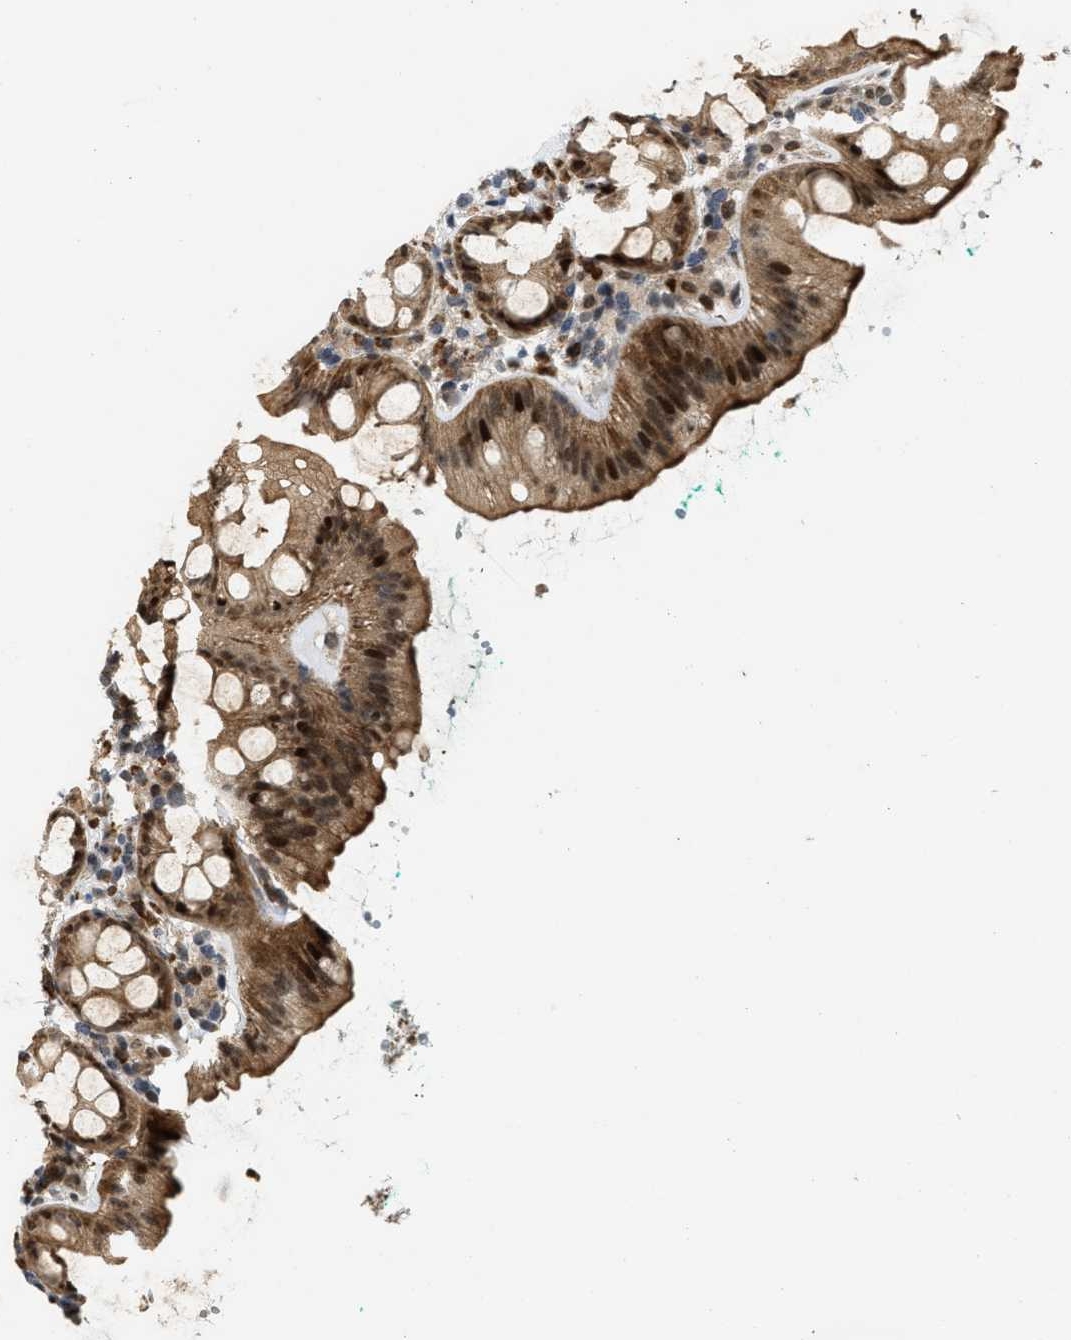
{"staining": {"intensity": "moderate", "quantity": ">75%", "location": "cytoplasmic/membranous,nuclear"}, "tissue": "rectum", "cell_type": "Glandular cells", "image_type": "normal", "snomed": [{"axis": "morphology", "description": "Normal tissue, NOS"}, {"axis": "topography", "description": "Rectum"}], "caption": "IHC photomicrograph of normal rectum: human rectum stained using immunohistochemistry demonstrates medium levels of moderate protein expression localized specifically in the cytoplasmic/membranous,nuclear of glandular cells, appearing as a cytoplasmic/membranous,nuclear brown color.", "gene": "SERTAD2", "patient": {"sex": "female", "age": 65}}